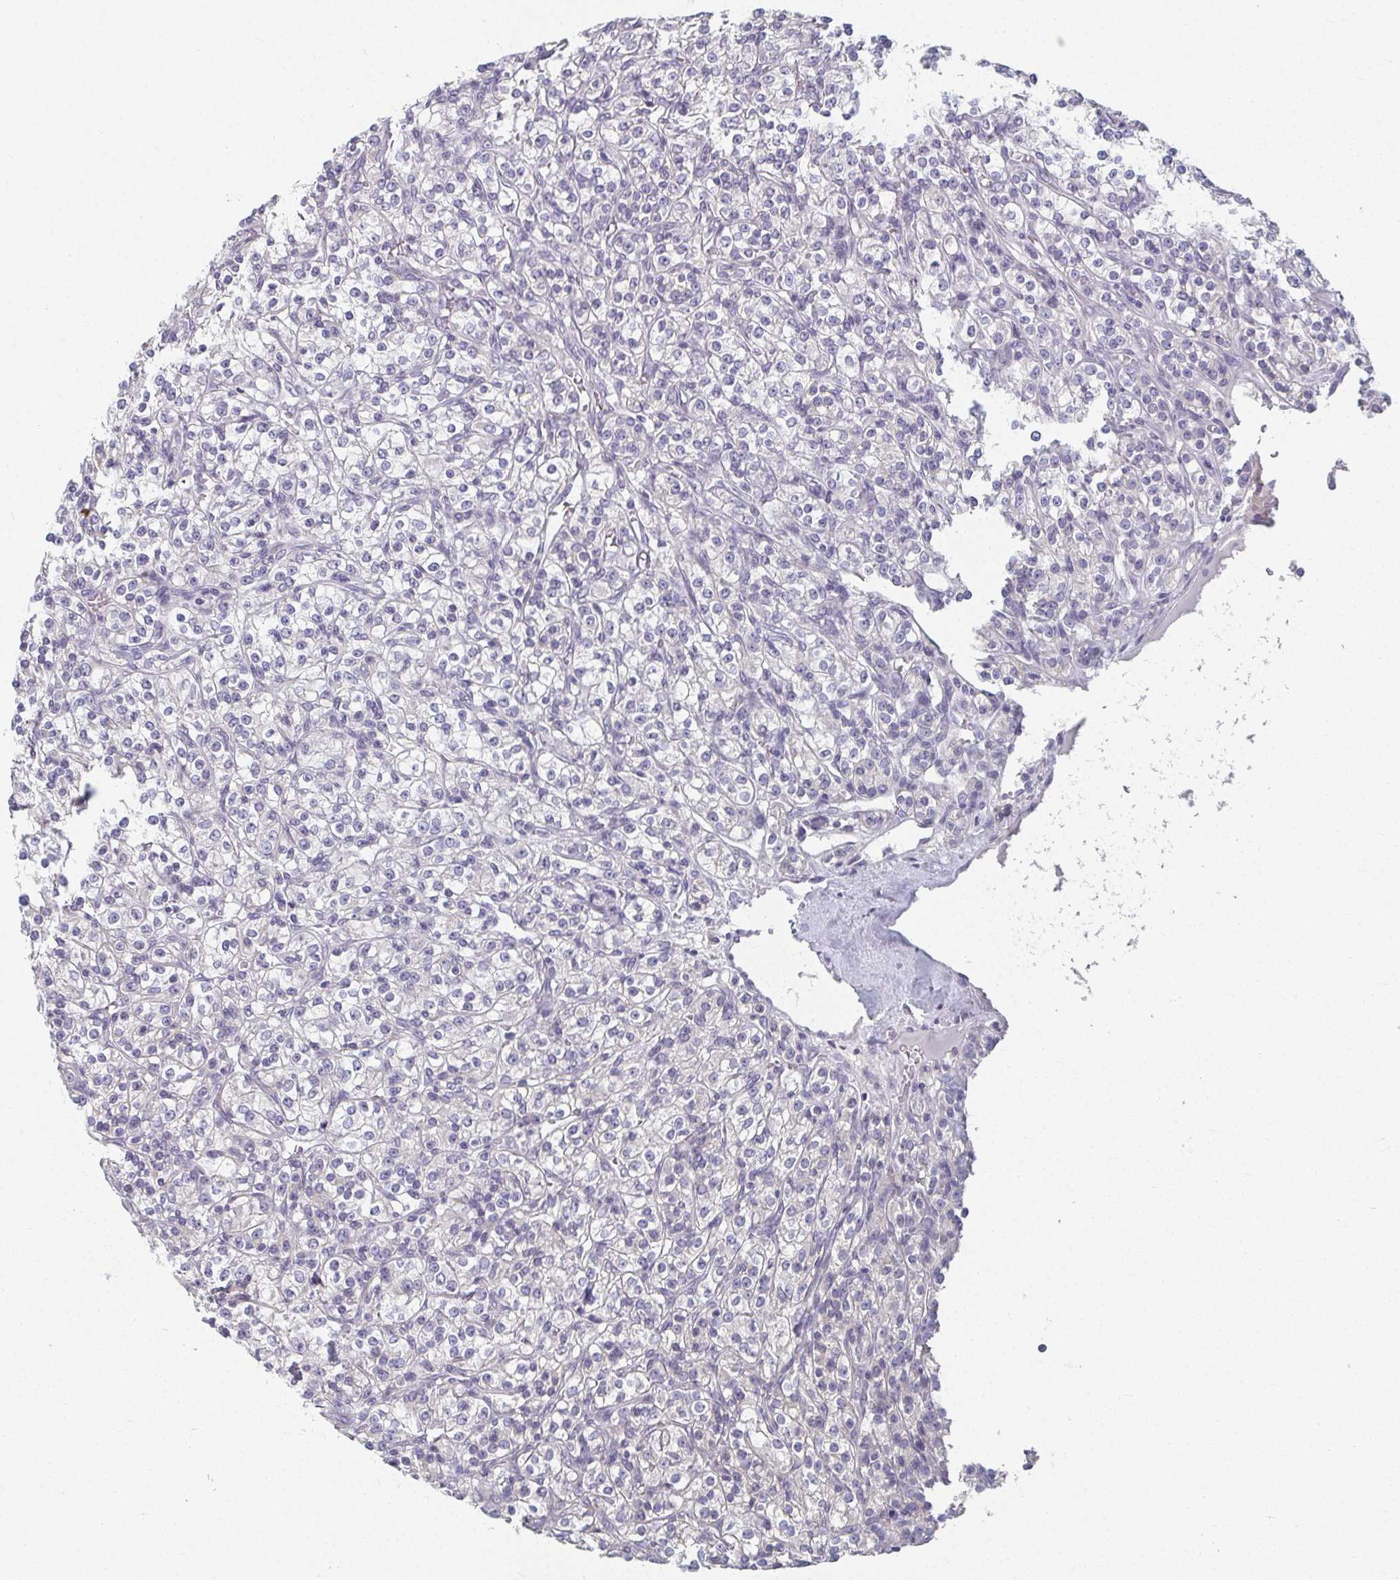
{"staining": {"intensity": "negative", "quantity": "none", "location": "none"}, "tissue": "renal cancer", "cell_type": "Tumor cells", "image_type": "cancer", "snomed": [{"axis": "morphology", "description": "Adenocarcinoma, NOS"}, {"axis": "topography", "description": "Kidney"}], "caption": "The immunohistochemistry (IHC) photomicrograph has no significant staining in tumor cells of adenocarcinoma (renal) tissue.", "gene": "CAMKV", "patient": {"sex": "male", "age": 77}}